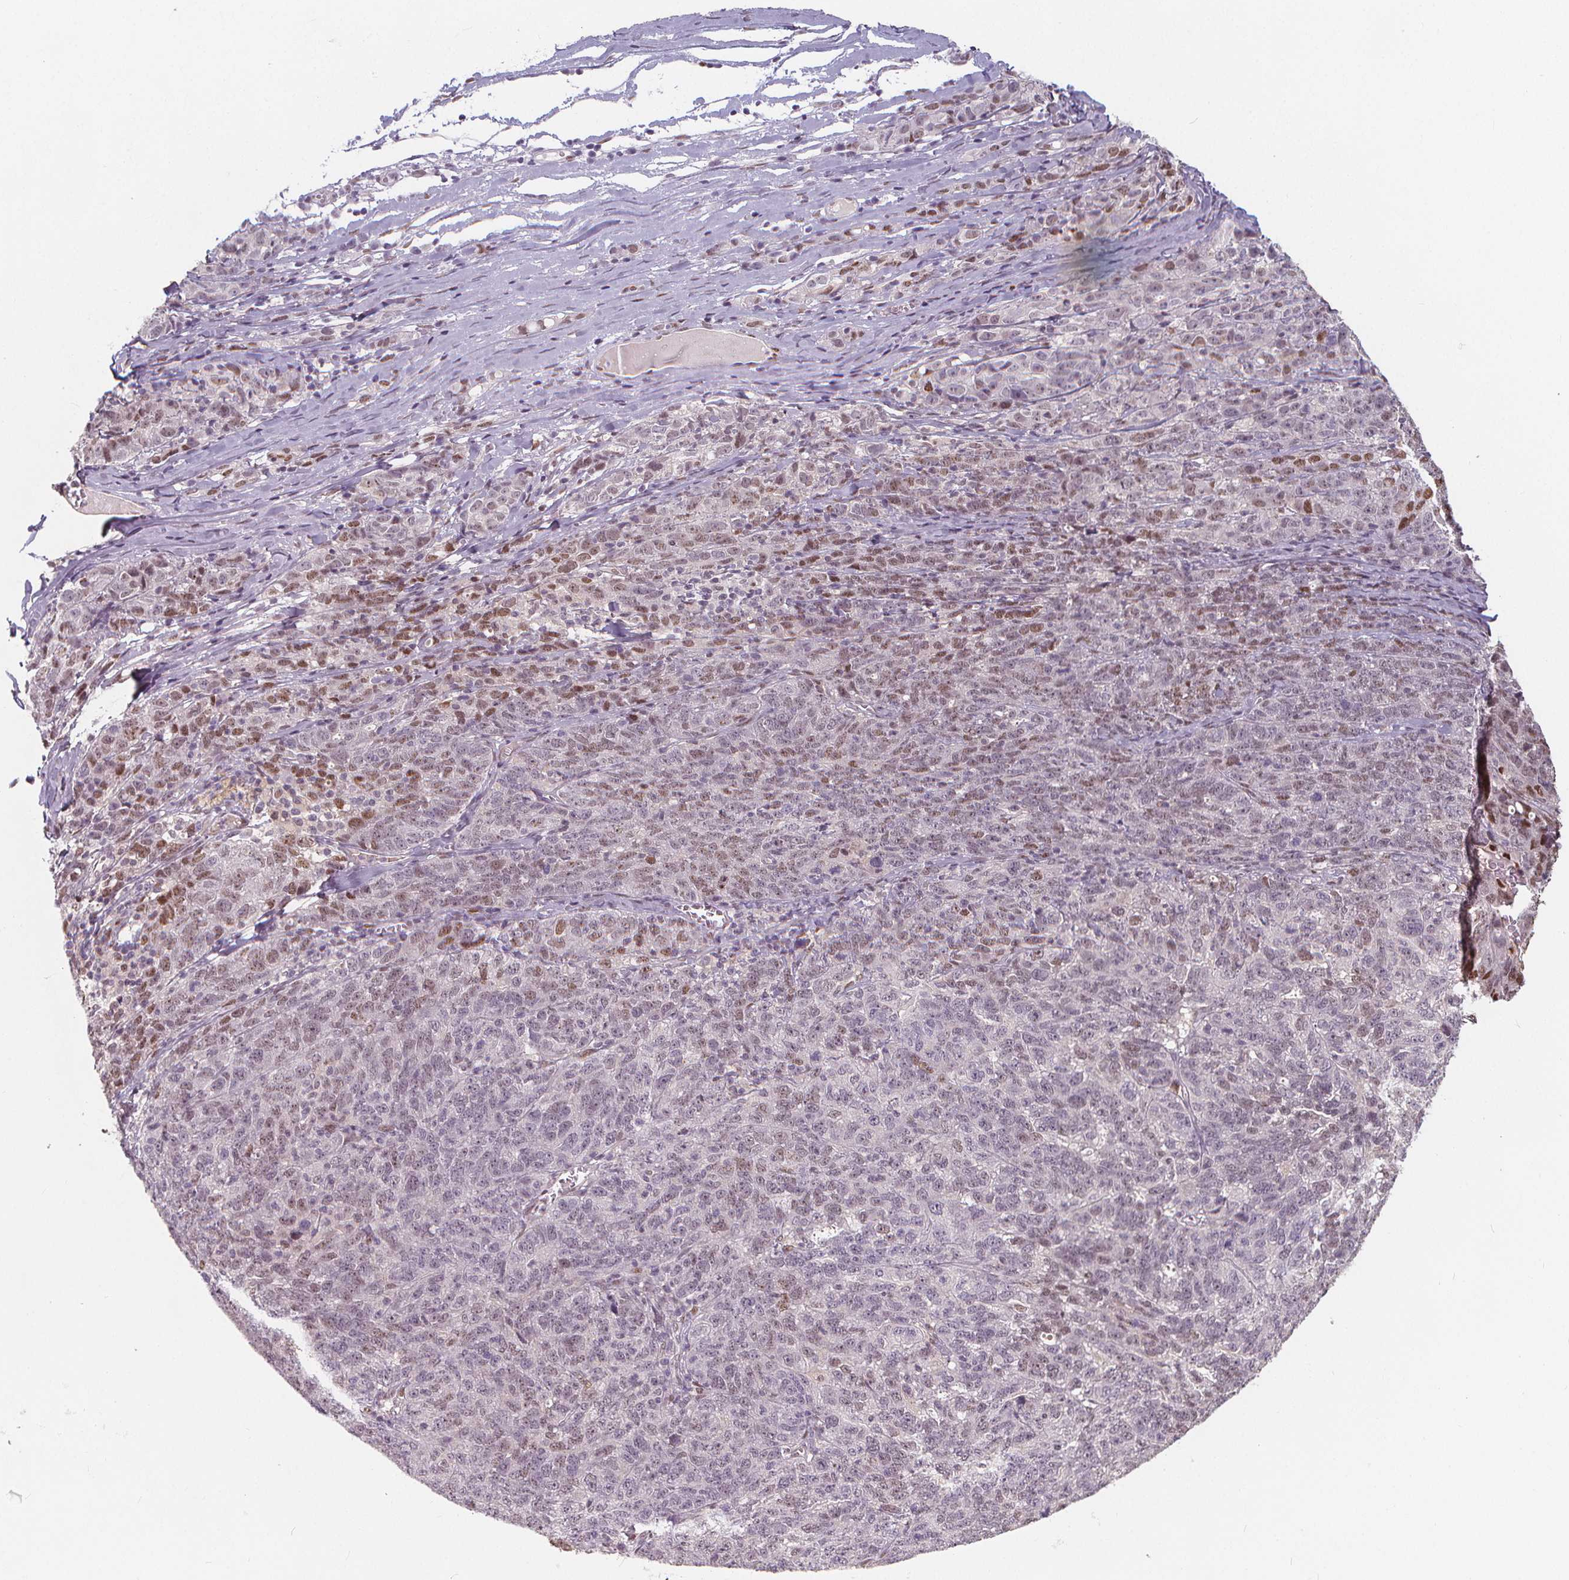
{"staining": {"intensity": "moderate", "quantity": "<25%", "location": "cytoplasmic/membranous,nuclear"}, "tissue": "ovarian cancer", "cell_type": "Tumor cells", "image_type": "cancer", "snomed": [{"axis": "morphology", "description": "Cystadenocarcinoma, serous, NOS"}, {"axis": "topography", "description": "Ovary"}], "caption": "Tumor cells display low levels of moderate cytoplasmic/membranous and nuclear positivity in approximately <25% of cells in serous cystadenocarcinoma (ovarian).", "gene": "DRC3", "patient": {"sex": "female", "age": 71}}